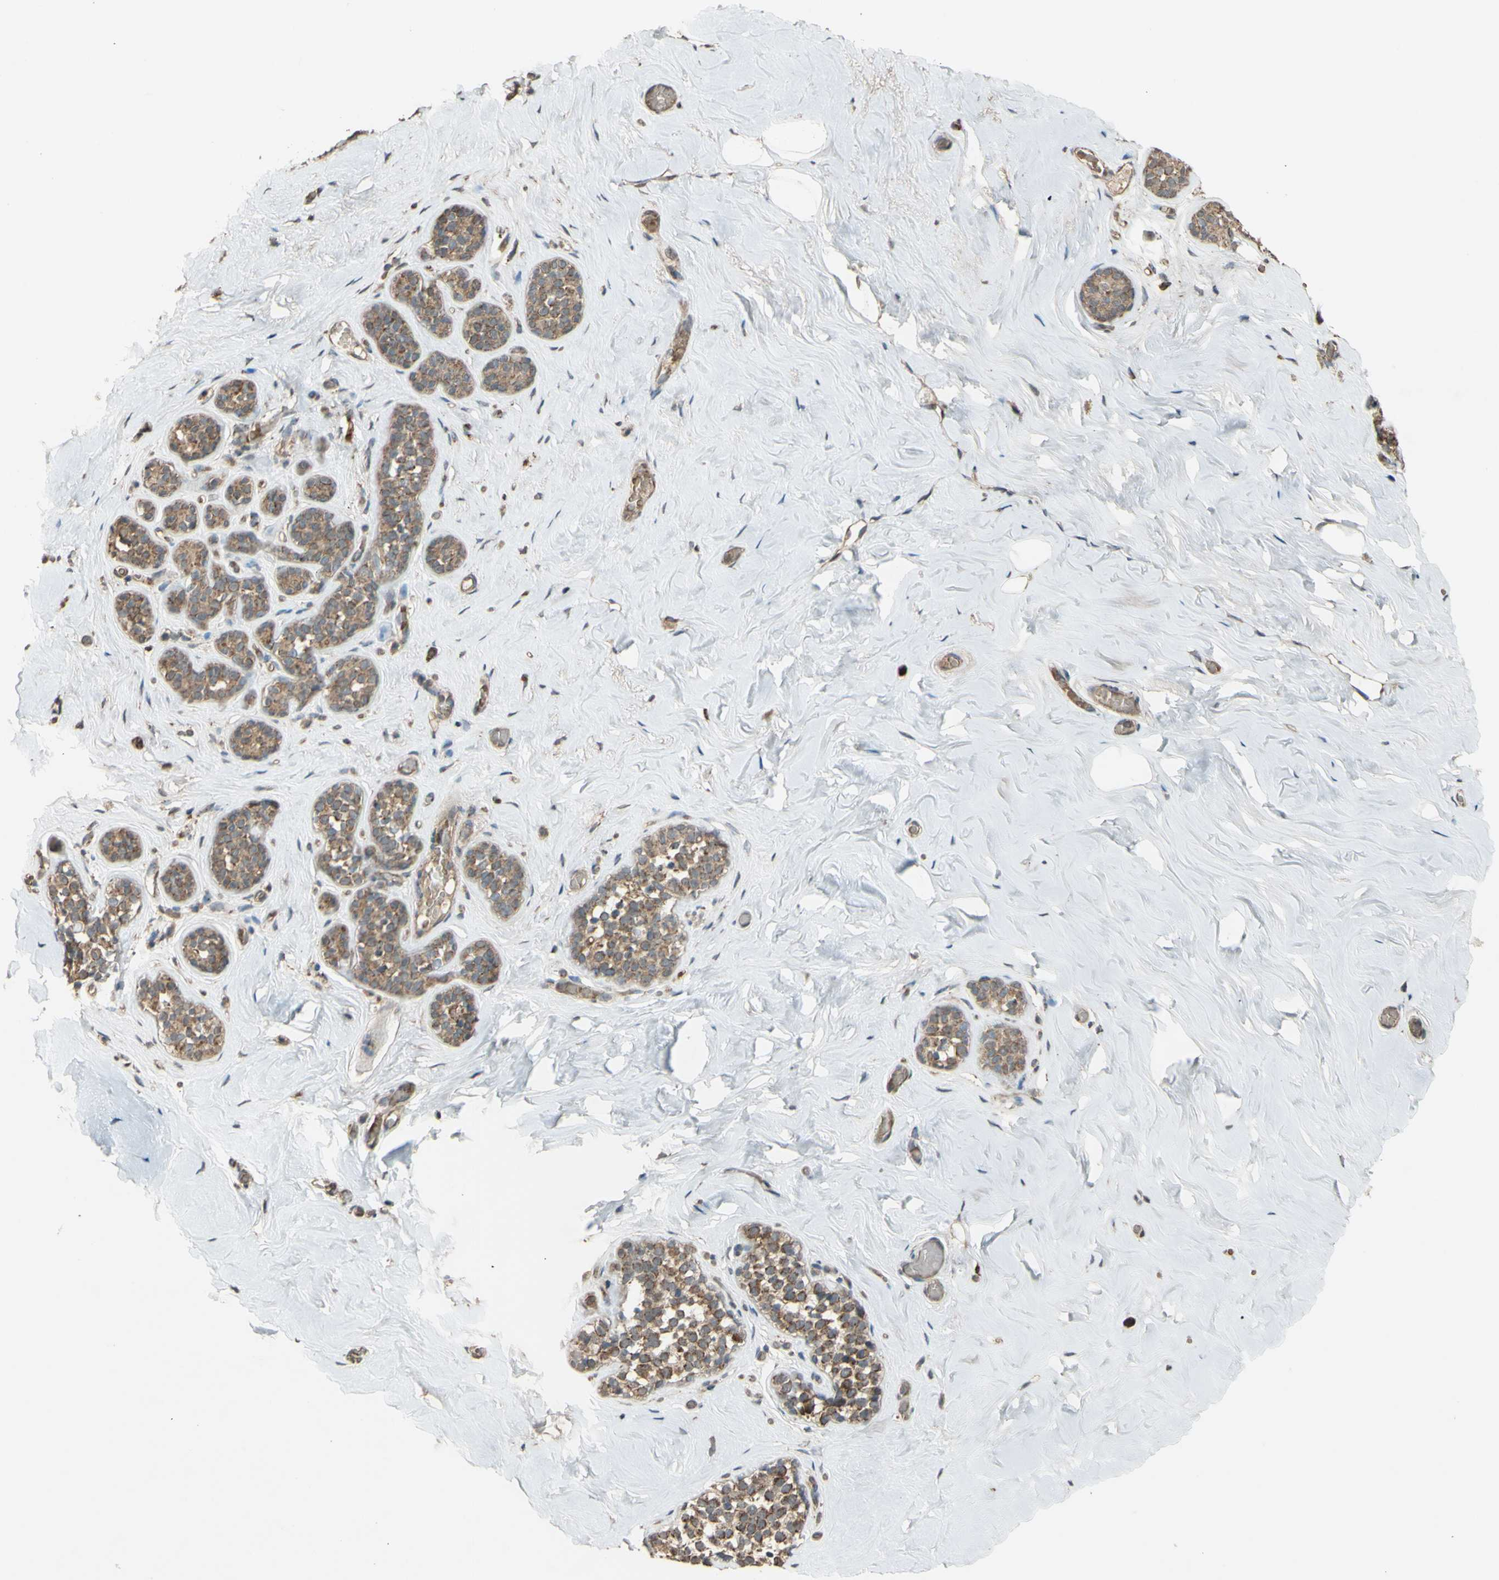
{"staining": {"intensity": "negative", "quantity": "none", "location": "none"}, "tissue": "breast", "cell_type": "Adipocytes", "image_type": "normal", "snomed": [{"axis": "morphology", "description": "Normal tissue, NOS"}, {"axis": "topography", "description": "Breast"}], "caption": "Human breast stained for a protein using immunohistochemistry displays no staining in adipocytes.", "gene": "ACOT8", "patient": {"sex": "female", "age": 75}}